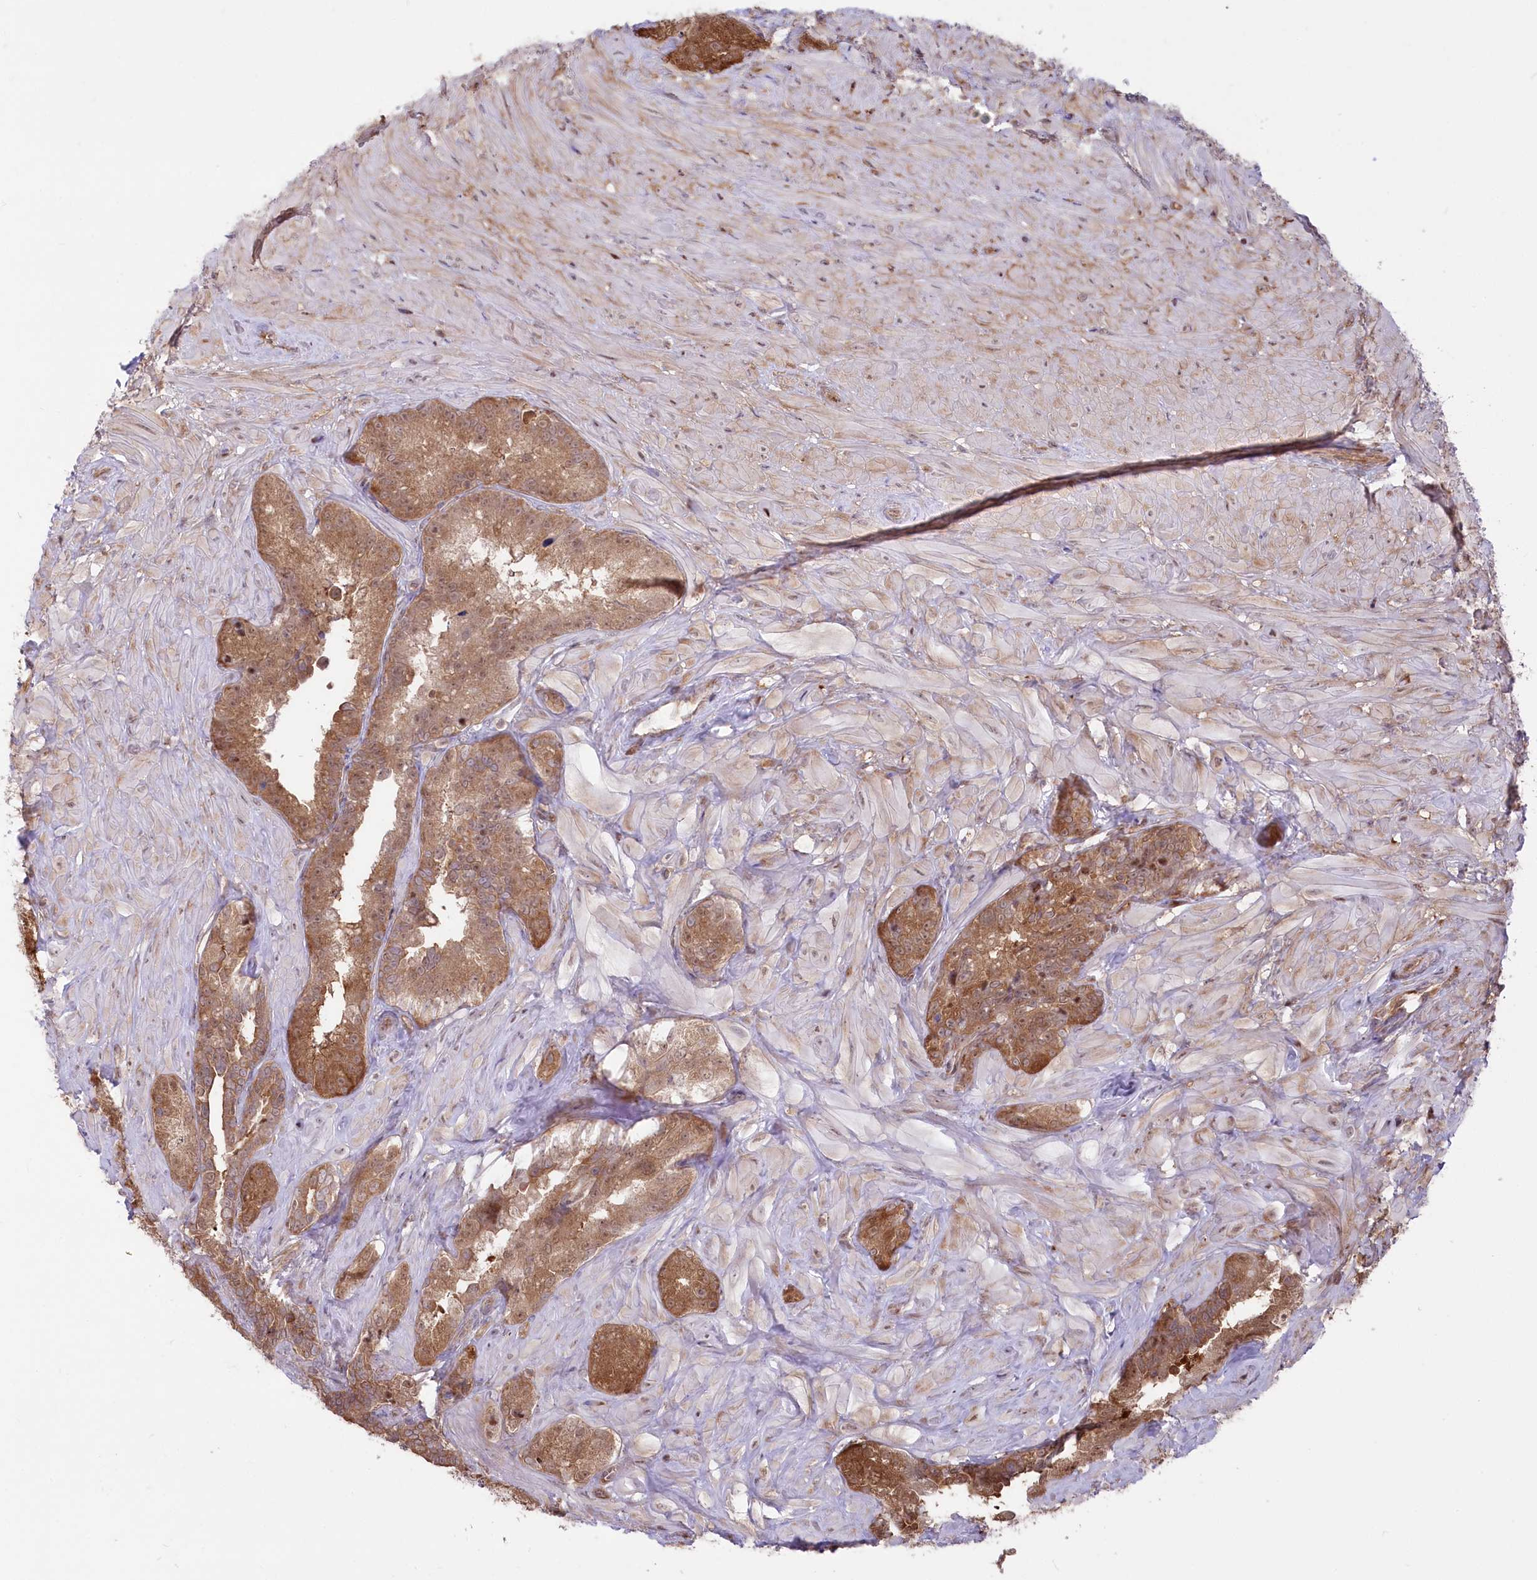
{"staining": {"intensity": "moderate", "quantity": ">75%", "location": "cytoplasmic/membranous,nuclear"}, "tissue": "seminal vesicle", "cell_type": "Glandular cells", "image_type": "normal", "snomed": [{"axis": "morphology", "description": "Normal tissue, NOS"}, {"axis": "topography", "description": "Seminal veicle"}, {"axis": "topography", "description": "Peripheral nerve tissue"}], "caption": "Protein staining of benign seminal vesicle exhibits moderate cytoplasmic/membranous,nuclear positivity in about >75% of glandular cells. (DAB (3,3'-diaminobenzidine) IHC with brightfield microscopy, high magnification).", "gene": "PSMA1", "patient": {"sex": "male", "age": 67}}